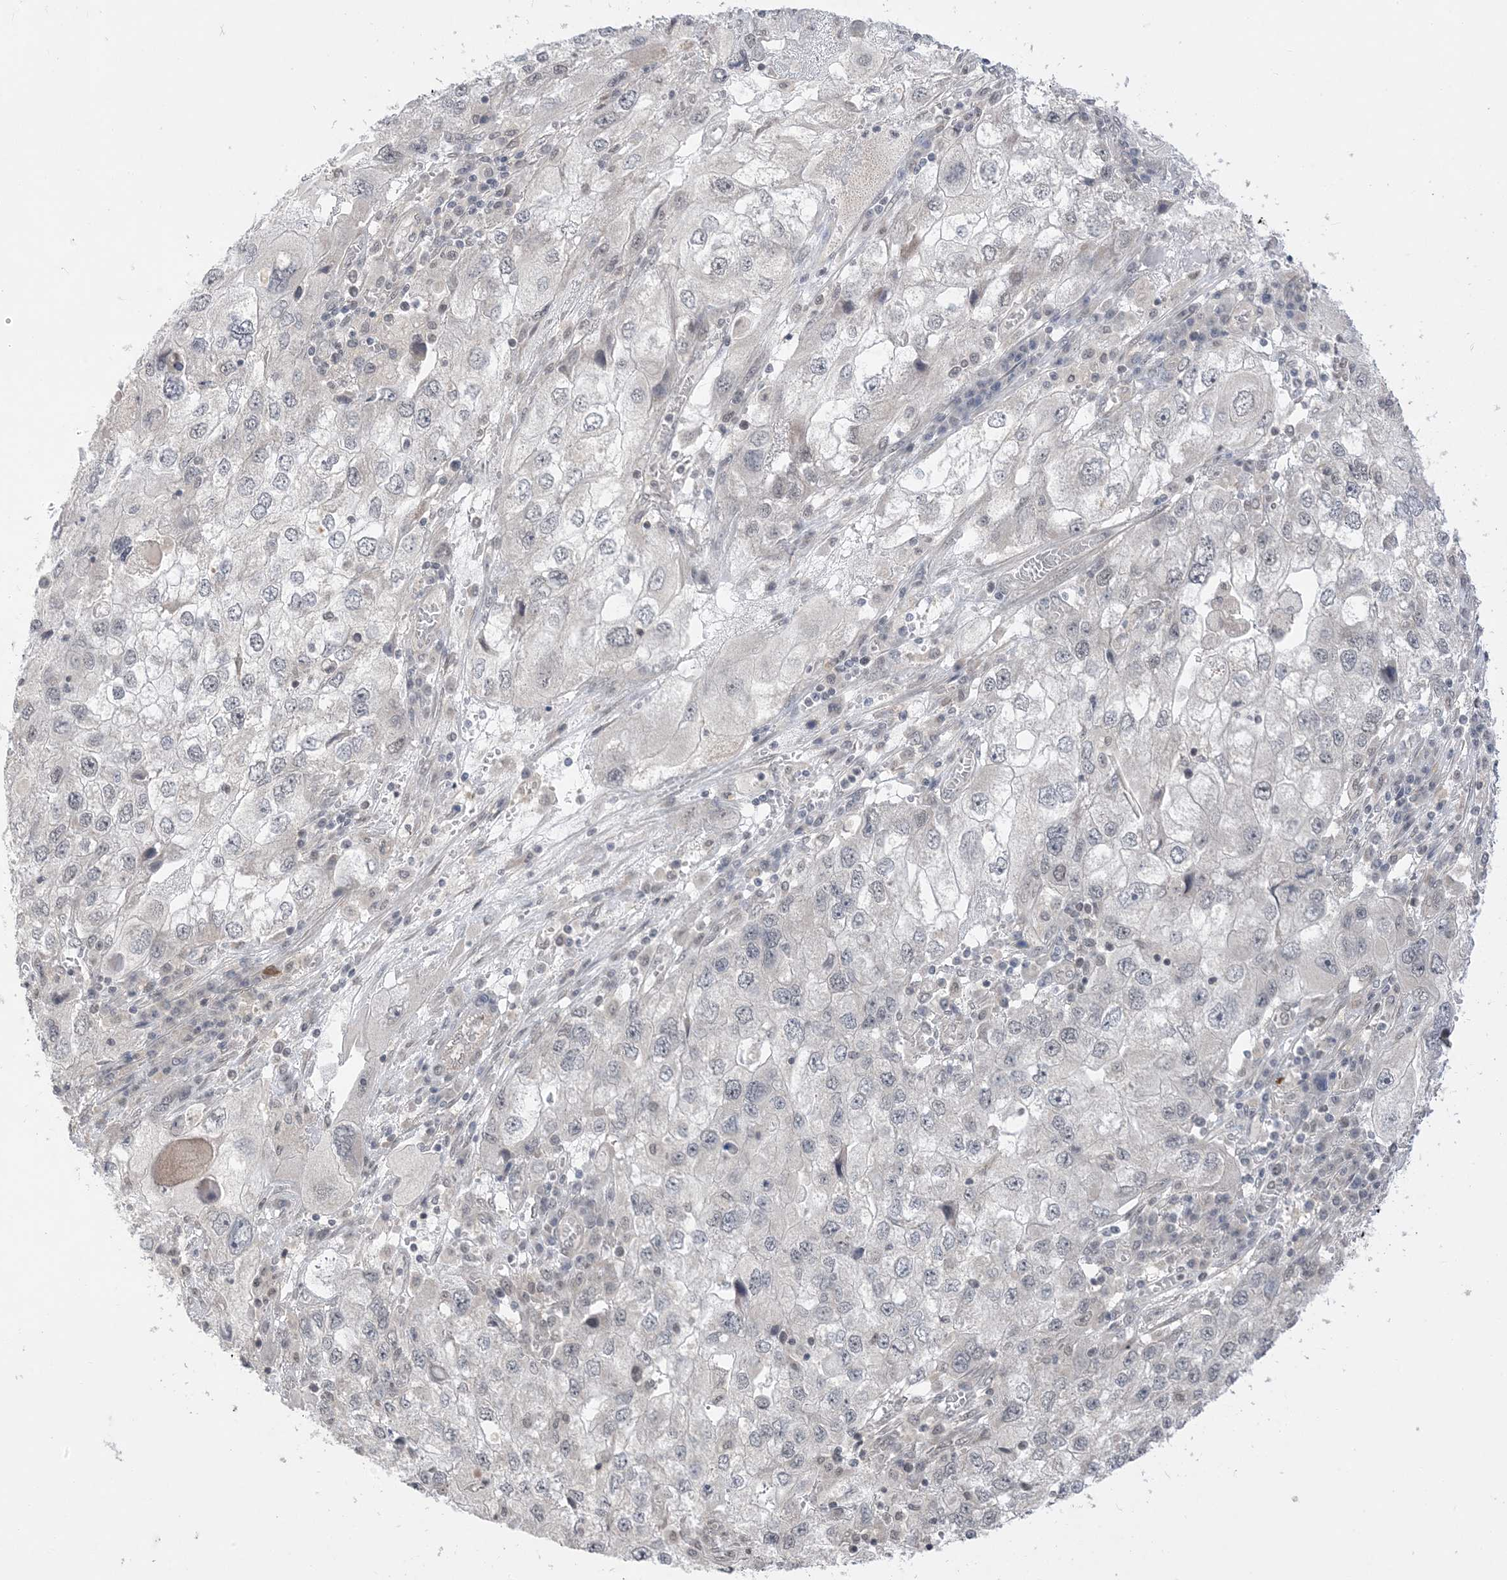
{"staining": {"intensity": "negative", "quantity": "none", "location": "none"}, "tissue": "endometrial cancer", "cell_type": "Tumor cells", "image_type": "cancer", "snomed": [{"axis": "morphology", "description": "Adenocarcinoma, NOS"}, {"axis": "topography", "description": "Endometrium"}], "caption": "Immunohistochemistry of adenocarcinoma (endometrial) shows no staining in tumor cells. Nuclei are stained in blue.", "gene": "RANBP9", "patient": {"sex": "female", "age": 49}}